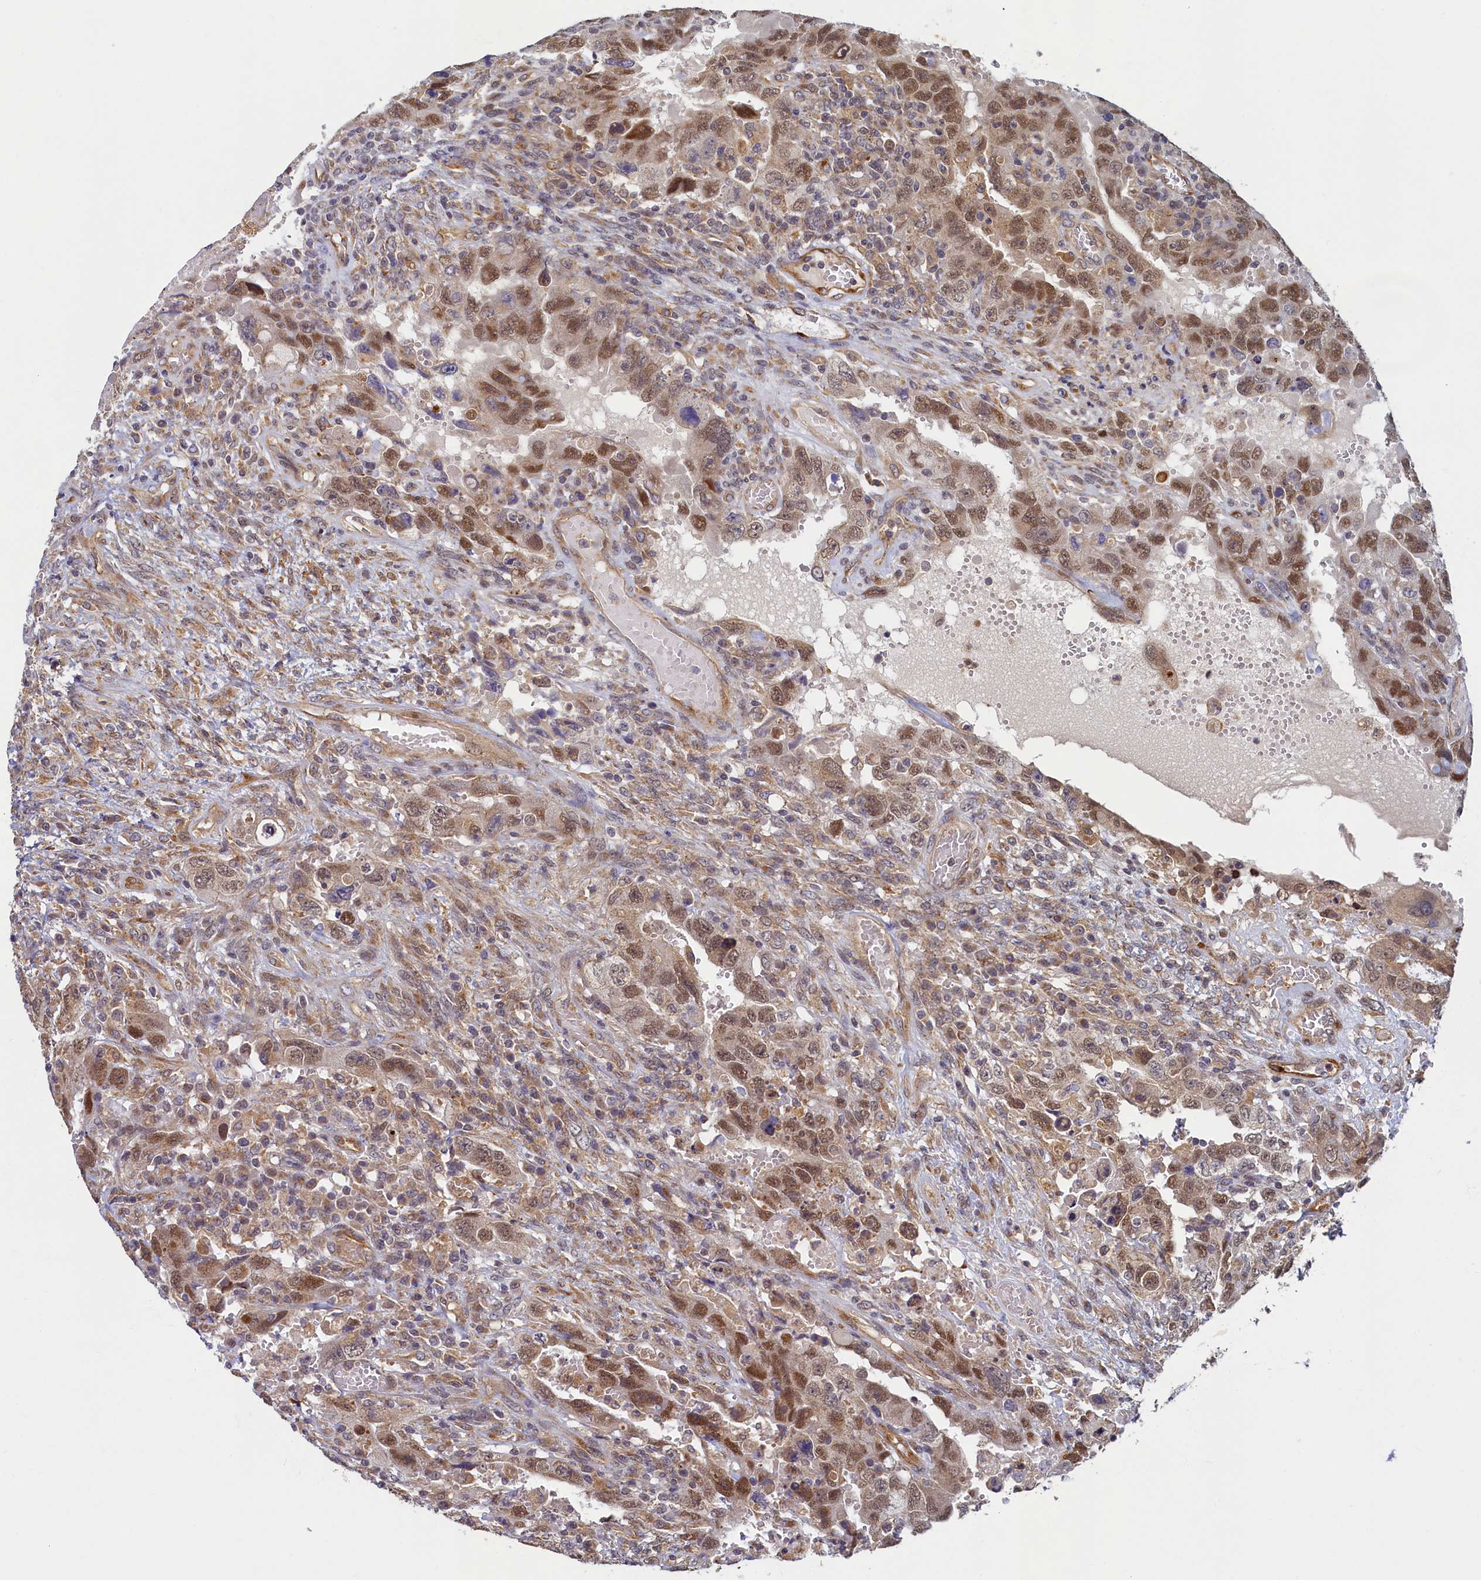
{"staining": {"intensity": "moderate", "quantity": ">75%", "location": "nuclear"}, "tissue": "testis cancer", "cell_type": "Tumor cells", "image_type": "cancer", "snomed": [{"axis": "morphology", "description": "Carcinoma, Embryonal, NOS"}, {"axis": "topography", "description": "Testis"}], "caption": "This histopathology image exhibits IHC staining of testis cancer (embryonal carcinoma), with medium moderate nuclear staining in about >75% of tumor cells.", "gene": "STX12", "patient": {"sex": "male", "age": 26}}